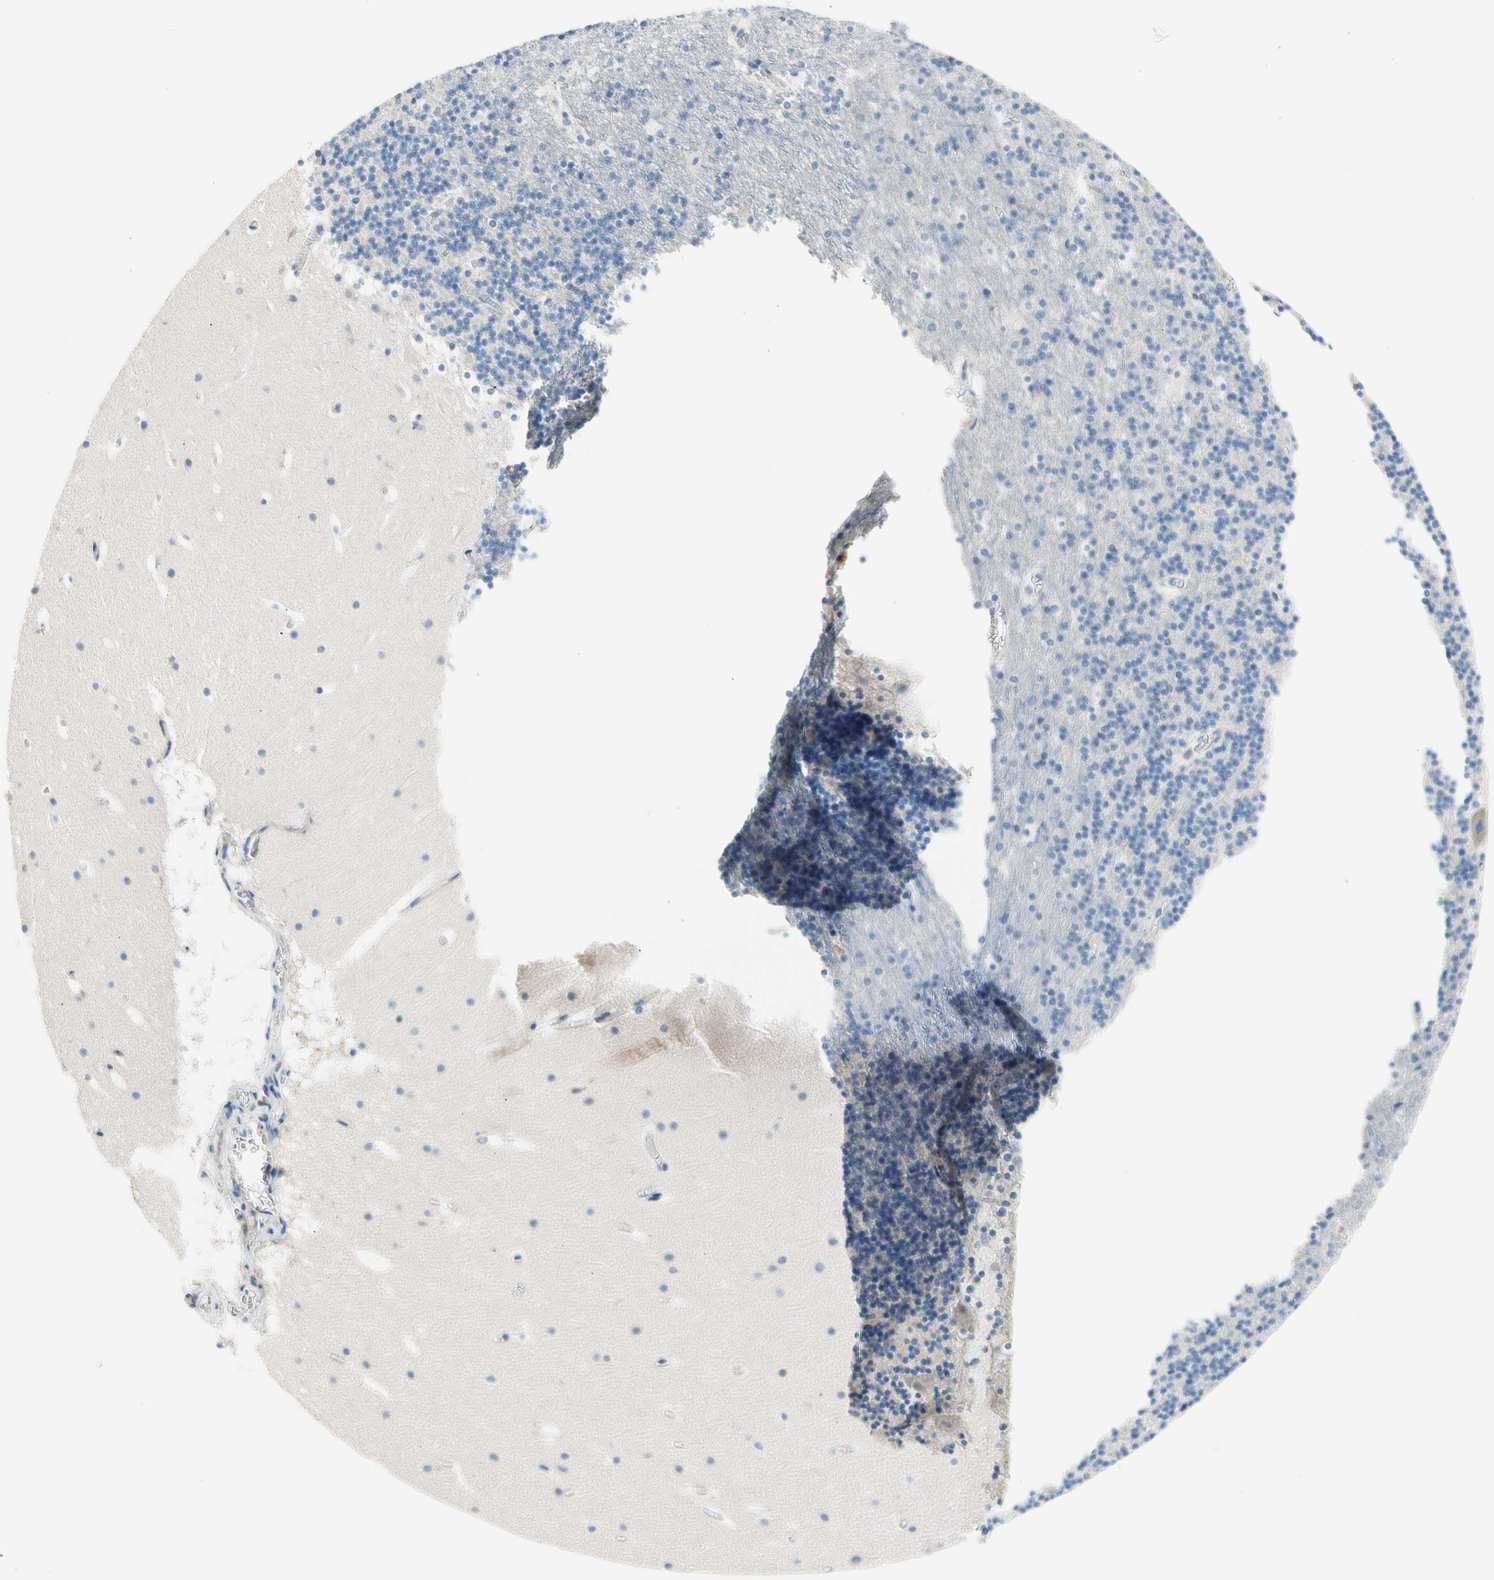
{"staining": {"intensity": "negative", "quantity": "none", "location": "none"}, "tissue": "cerebellum", "cell_type": "Cells in granular layer", "image_type": "normal", "snomed": [{"axis": "morphology", "description": "Normal tissue, NOS"}, {"axis": "topography", "description": "Cerebellum"}], "caption": "Immunohistochemical staining of benign cerebellum exhibits no significant staining in cells in granular layer. (DAB immunohistochemistry (IHC) visualized using brightfield microscopy, high magnification).", "gene": "MAP3K3", "patient": {"sex": "male", "age": 45}}